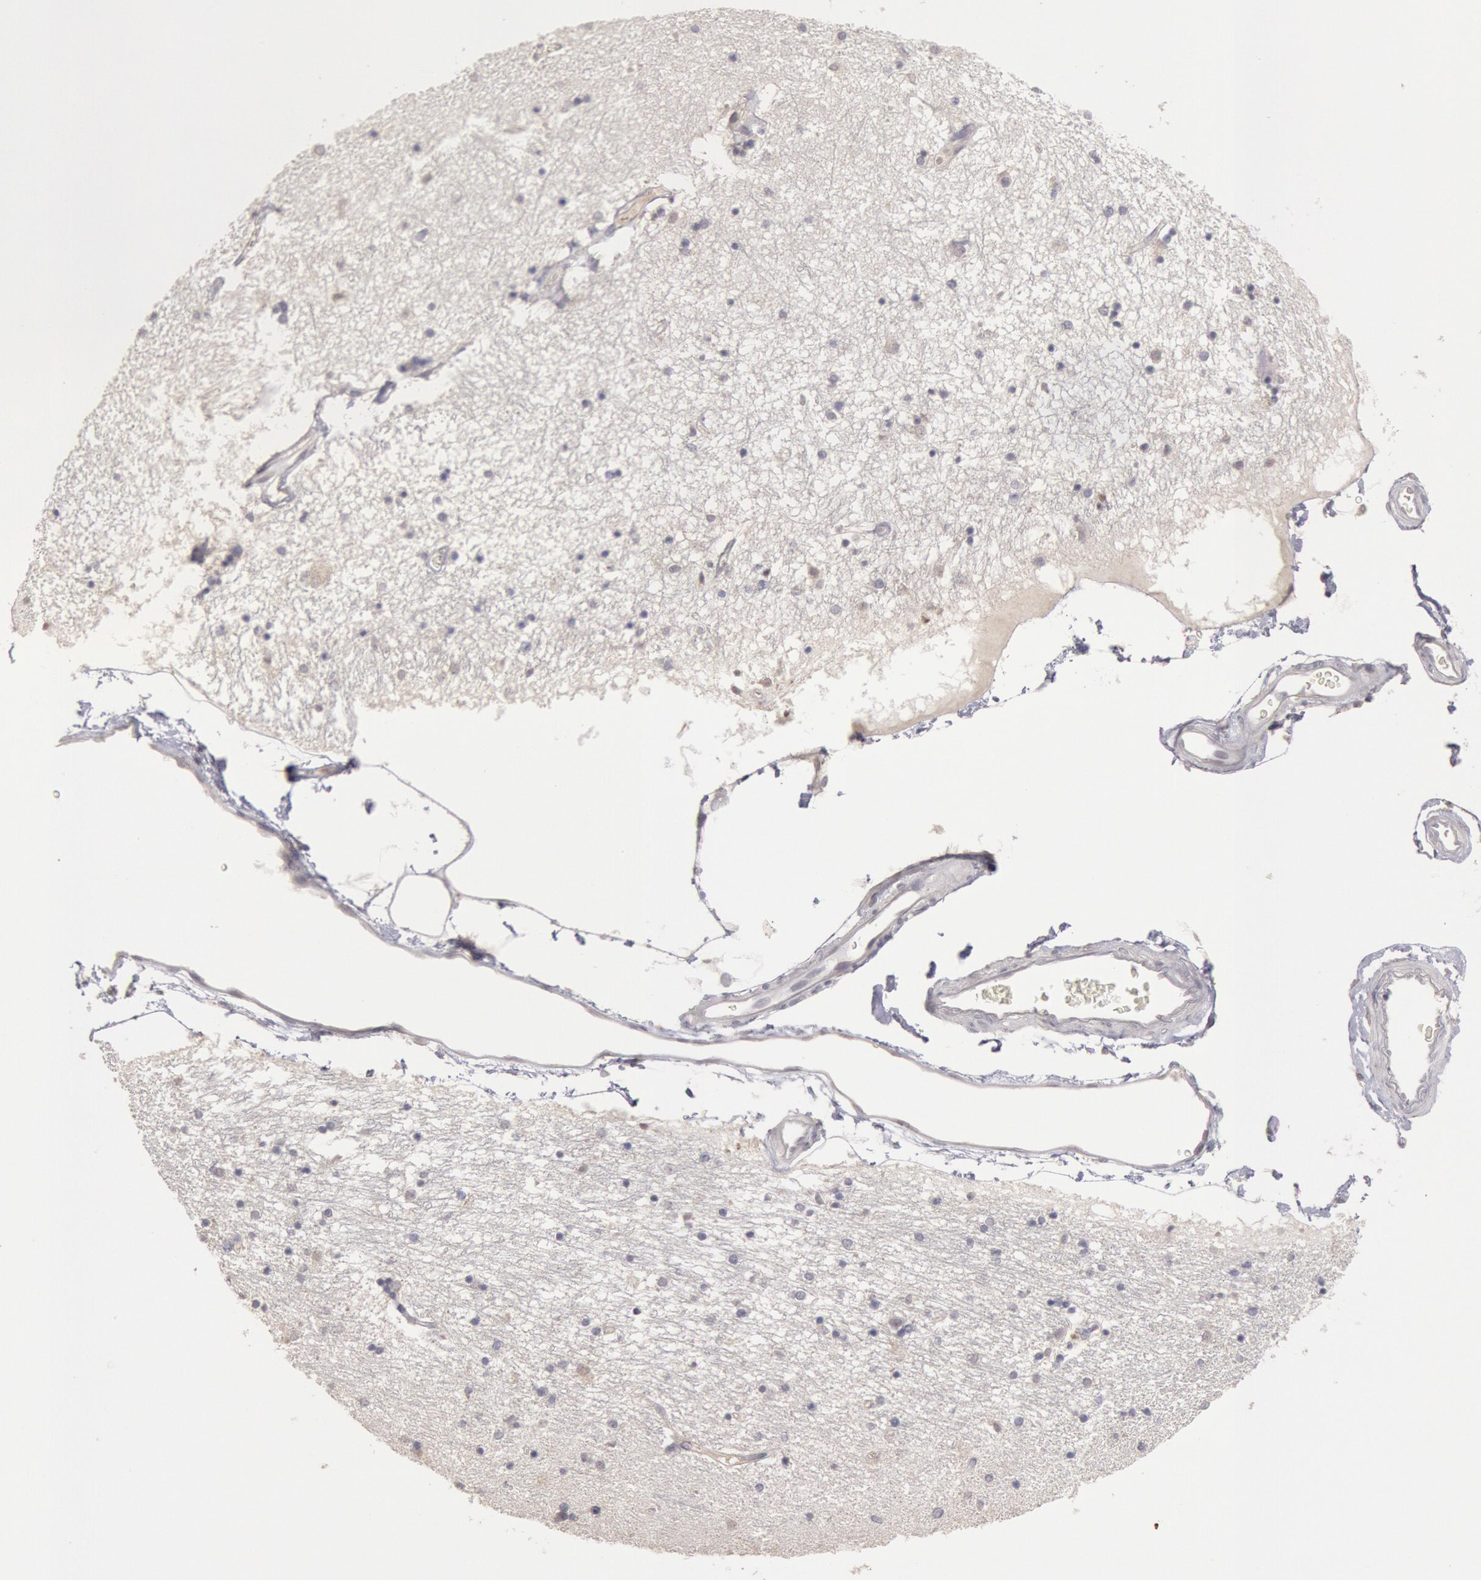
{"staining": {"intensity": "negative", "quantity": "none", "location": "none"}, "tissue": "hippocampus", "cell_type": "Glial cells", "image_type": "normal", "snomed": [{"axis": "morphology", "description": "Normal tissue, NOS"}, {"axis": "topography", "description": "Hippocampus"}], "caption": "DAB (3,3'-diaminobenzidine) immunohistochemical staining of benign human hippocampus demonstrates no significant expression in glial cells. (DAB (3,3'-diaminobenzidine) IHC with hematoxylin counter stain).", "gene": "ZFP36L1", "patient": {"sex": "female", "age": 54}}